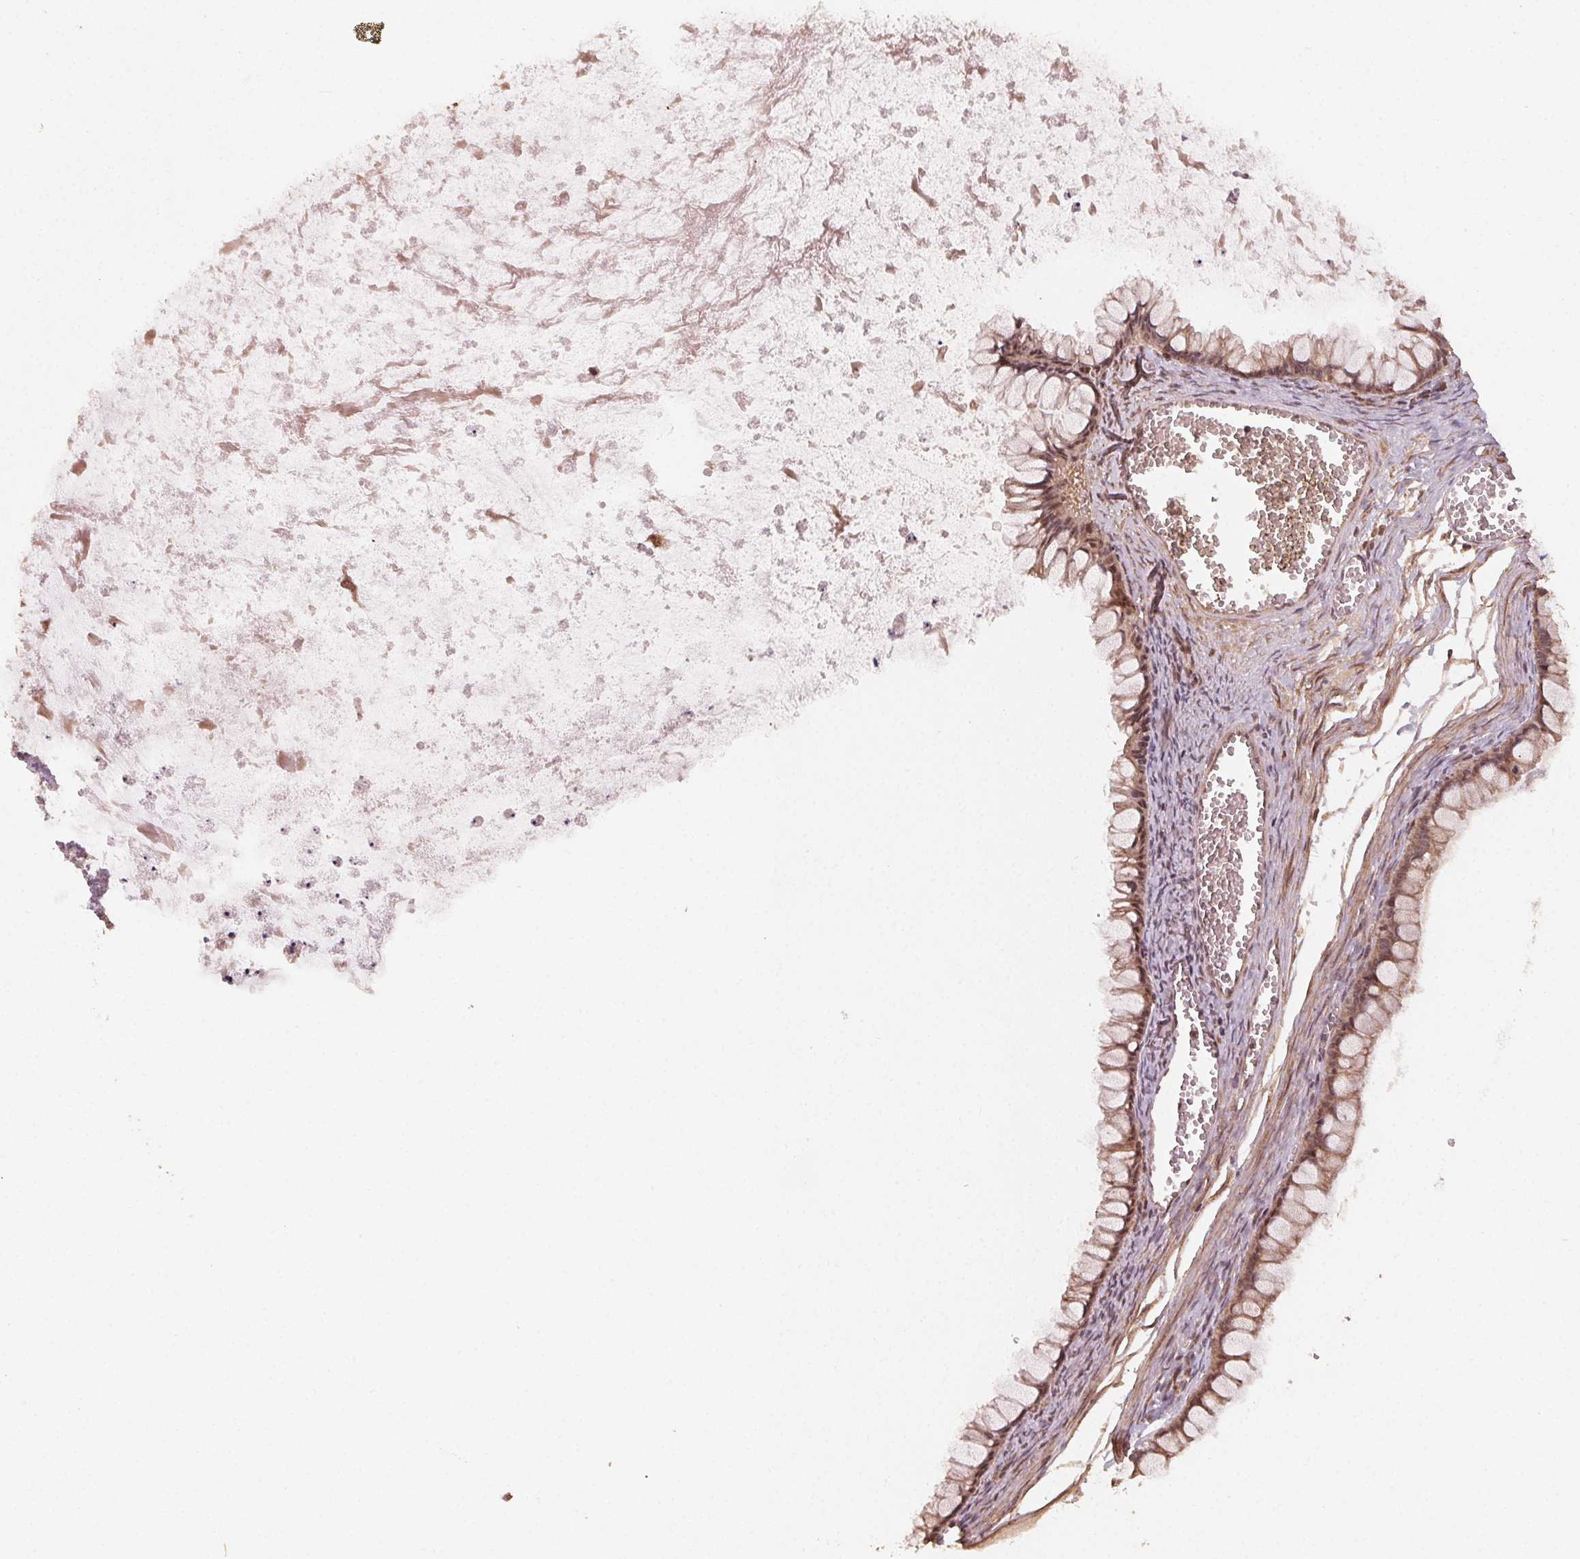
{"staining": {"intensity": "moderate", "quantity": "25%-75%", "location": "cytoplasmic/membranous"}, "tissue": "ovarian cancer", "cell_type": "Tumor cells", "image_type": "cancer", "snomed": [{"axis": "morphology", "description": "Cystadenocarcinoma, mucinous, NOS"}, {"axis": "topography", "description": "Ovary"}], "caption": "Brown immunohistochemical staining in human ovarian cancer reveals moderate cytoplasmic/membranous staining in about 25%-75% of tumor cells.", "gene": "WBP2", "patient": {"sex": "female", "age": 67}}